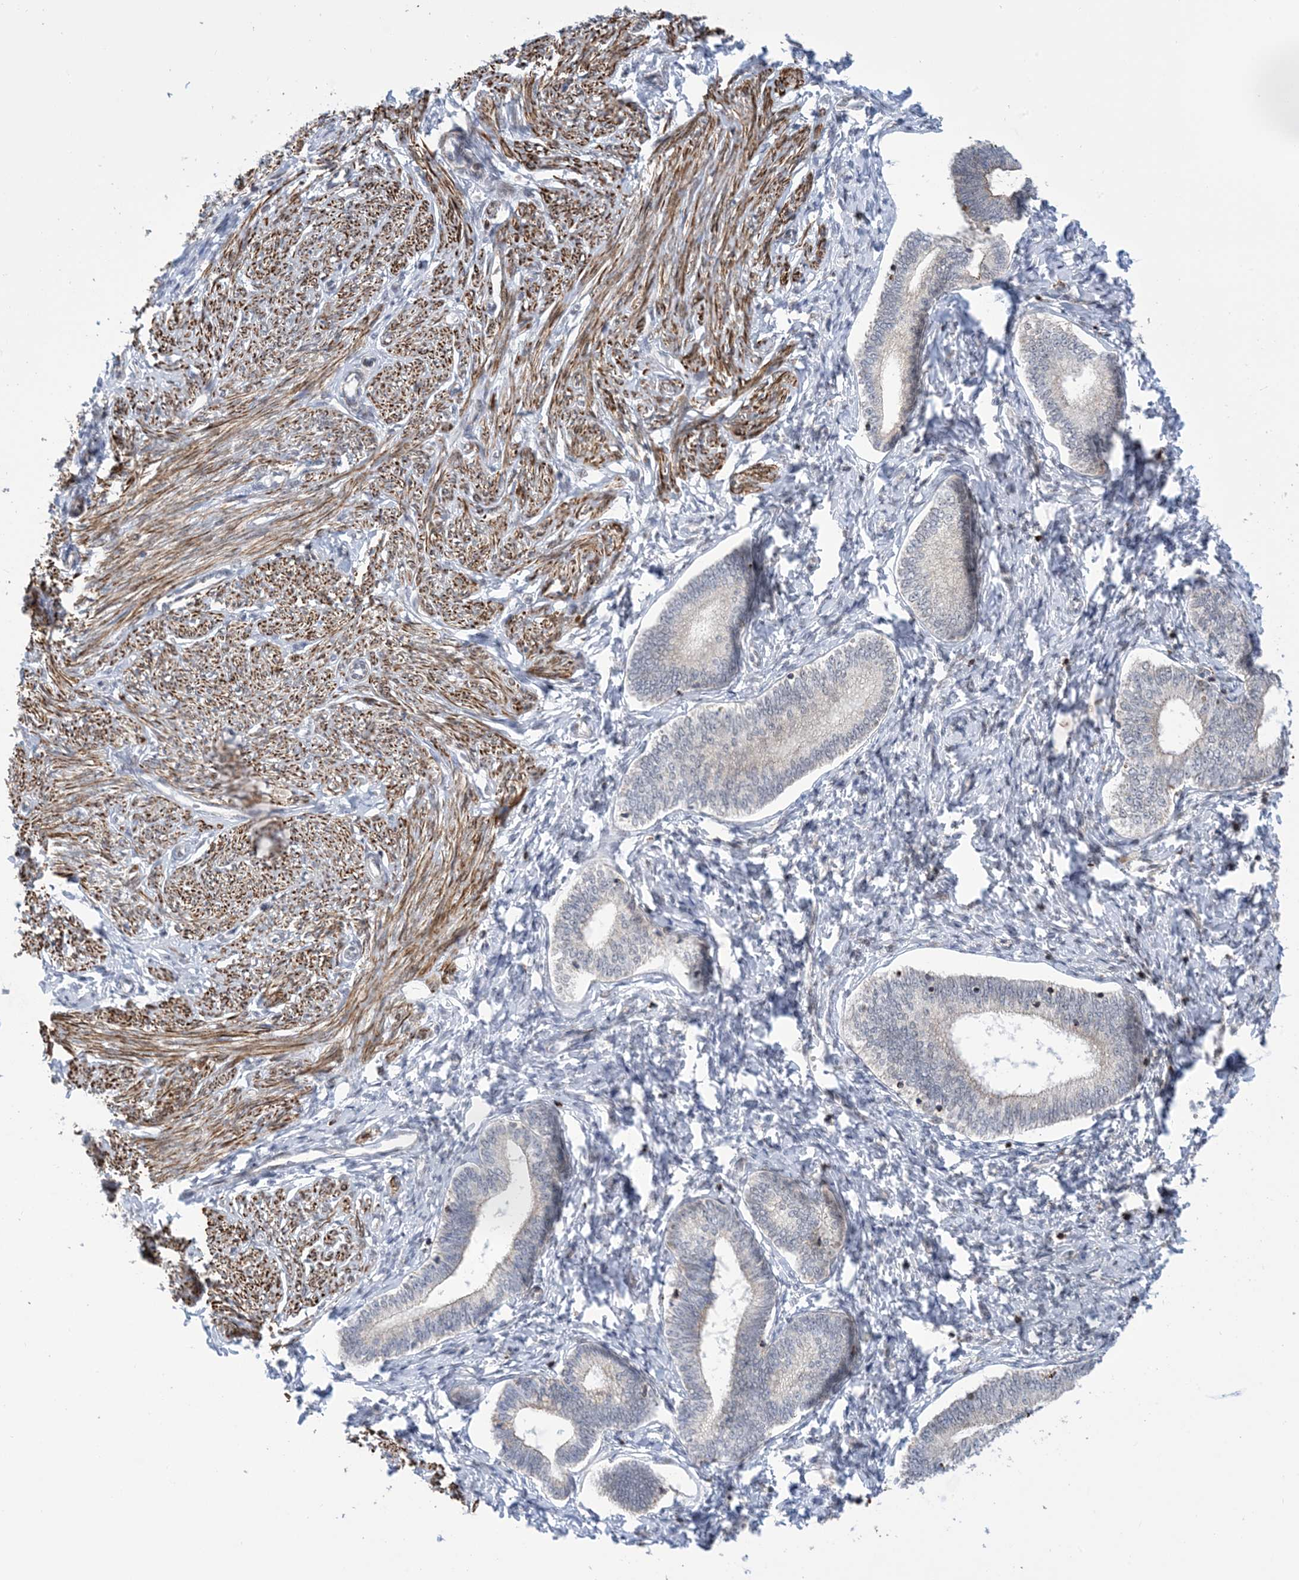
{"staining": {"intensity": "moderate", "quantity": "<25%", "location": "nuclear"}, "tissue": "endometrium", "cell_type": "Cells in endometrial stroma", "image_type": "normal", "snomed": [{"axis": "morphology", "description": "Normal tissue, NOS"}, {"axis": "topography", "description": "Endometrium"}], "caption": "Cells in endometrial stroma reveal low levels of moderate nuclear staining in about <25% of cells in normal endometrium.", "gene": "ZNF8", "patient": {"sex": "female", "age": 72}}